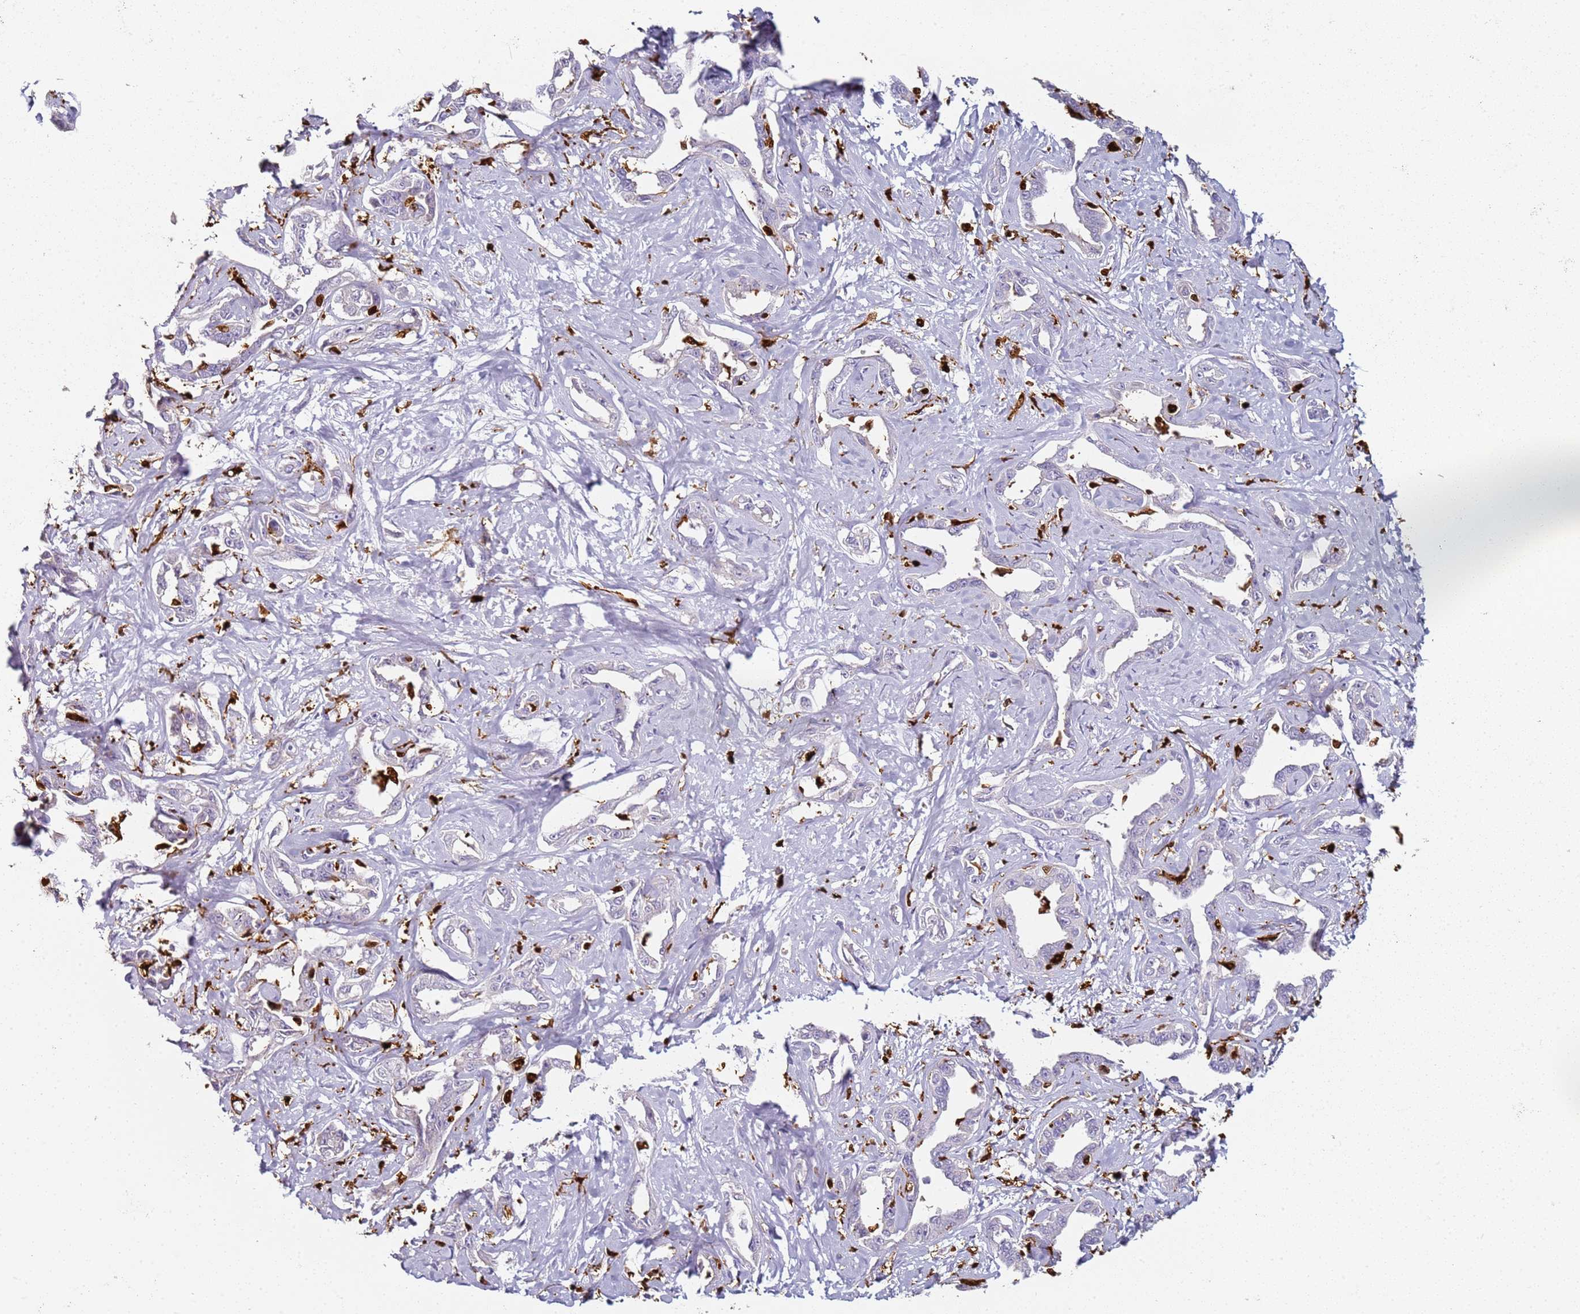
{"staining": {"intensity": "negative", "quantity": "none", "location": "none"}, "tissue": "liver cancer", "cell_type": "Tumor cells", "image_type": "cancer", "snomed": [{"axis": "morphology", "description": "Cholangiocarcinoma"}, {"axis": "topography", "description": "Liver"}], "caption": "A high-resolution photomicrograph shows IHC staining of liver cancer (cholangiocarcinoma), which exhibits no significant expression in tumor cells.", "gene": "S100A4", "patient": {"sex": "male", "age": 59}}